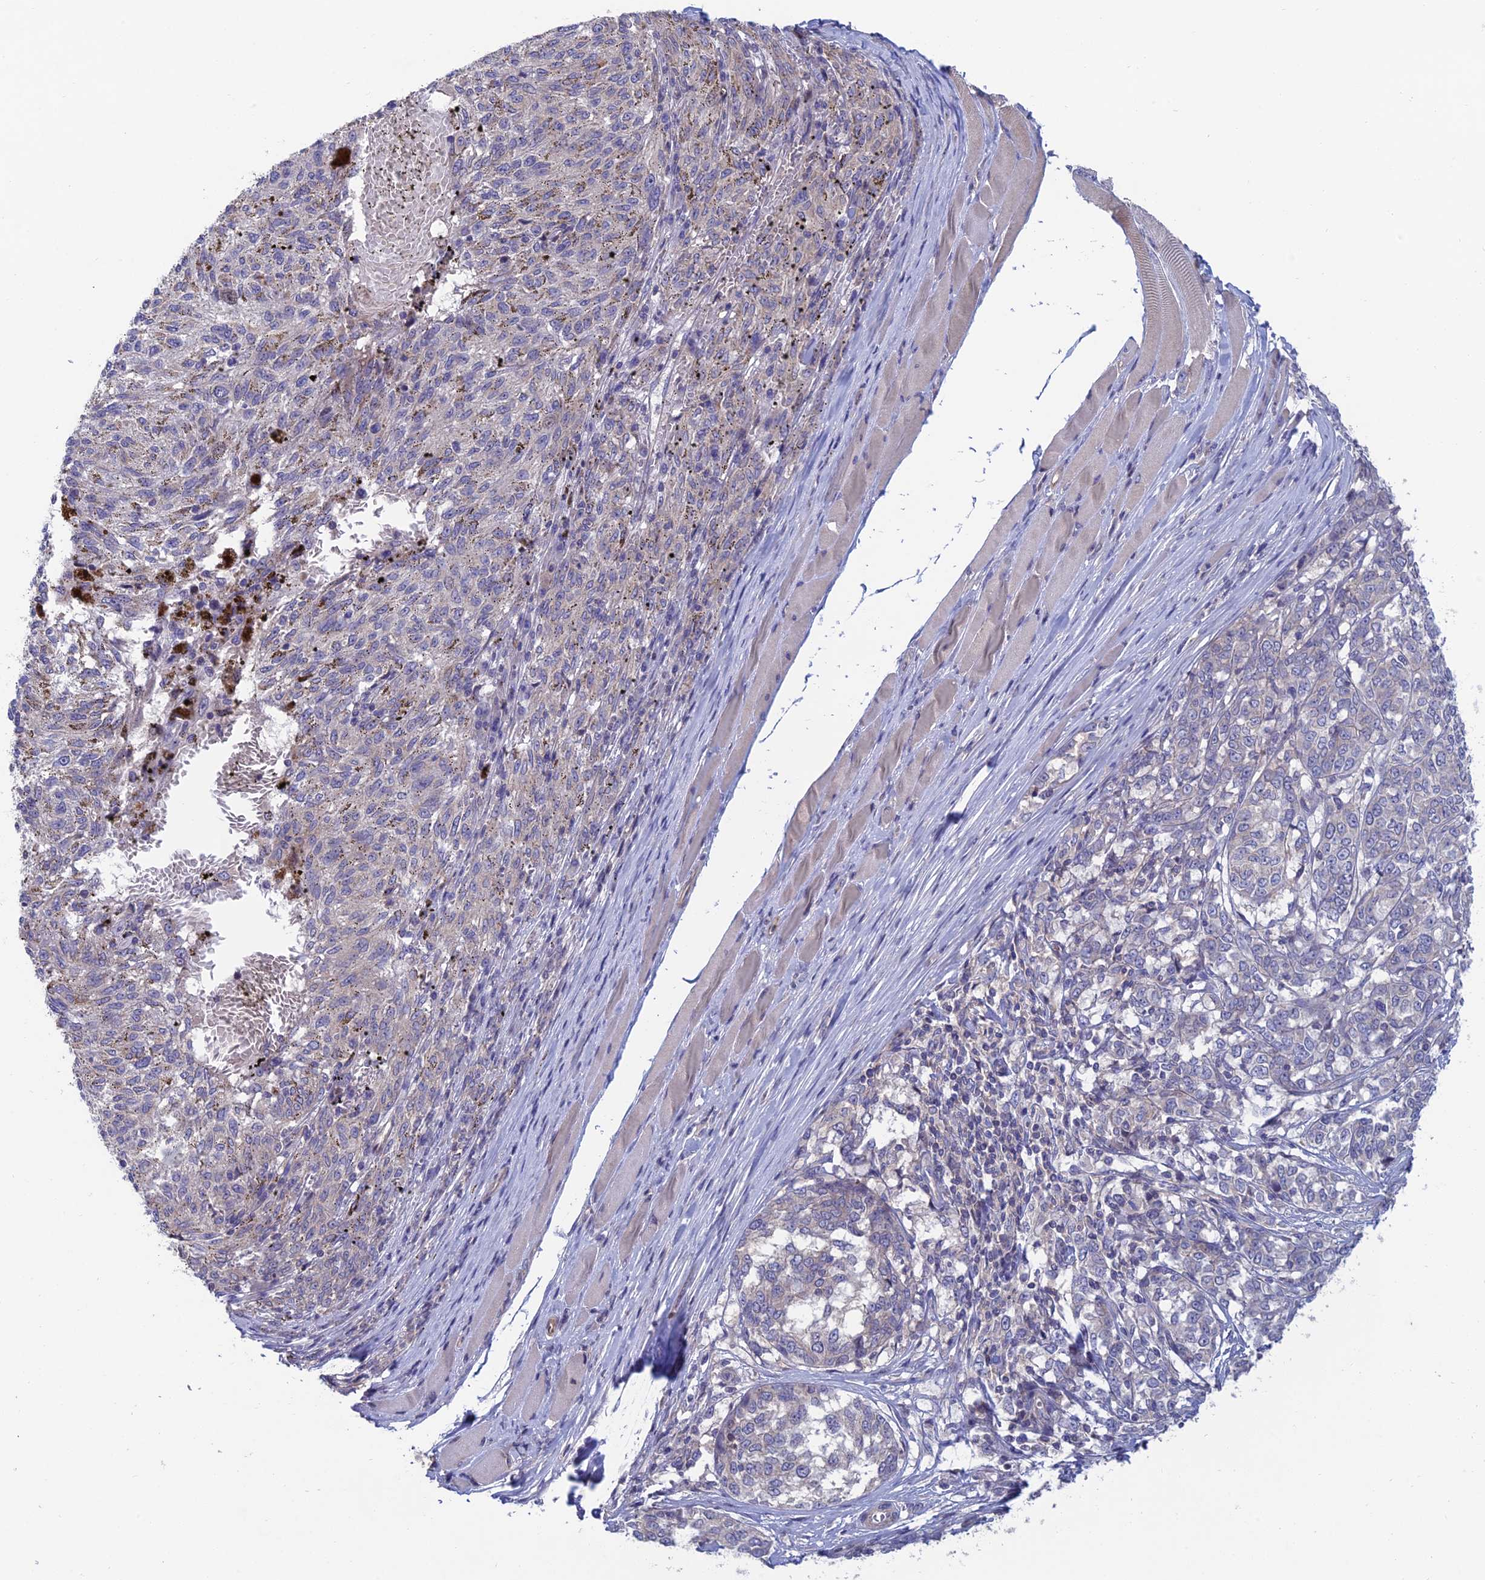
{"staining": {"intensity": "negative", "quantity": "none", "location": "none"}, "tissue": "melanoma", "cell_type": "Tumor cells", "image_type": "cancer", "snomed": [{"axis": "morphology", "description": "Malignant melanoma, NOS"}, {"axis": "topography", "description": "Skin"}], "caption": "DAB (3,3'-diaminobenzidine) immunohistochemical staining of melanoma displays no significant expression in tumor cells. (DAB (3,3'-diaminobenzidine) IHC visualized using brightfield microscopy, high magnification).", "gene": "USP37", "patient": {"sex": "female", "age": 72}}